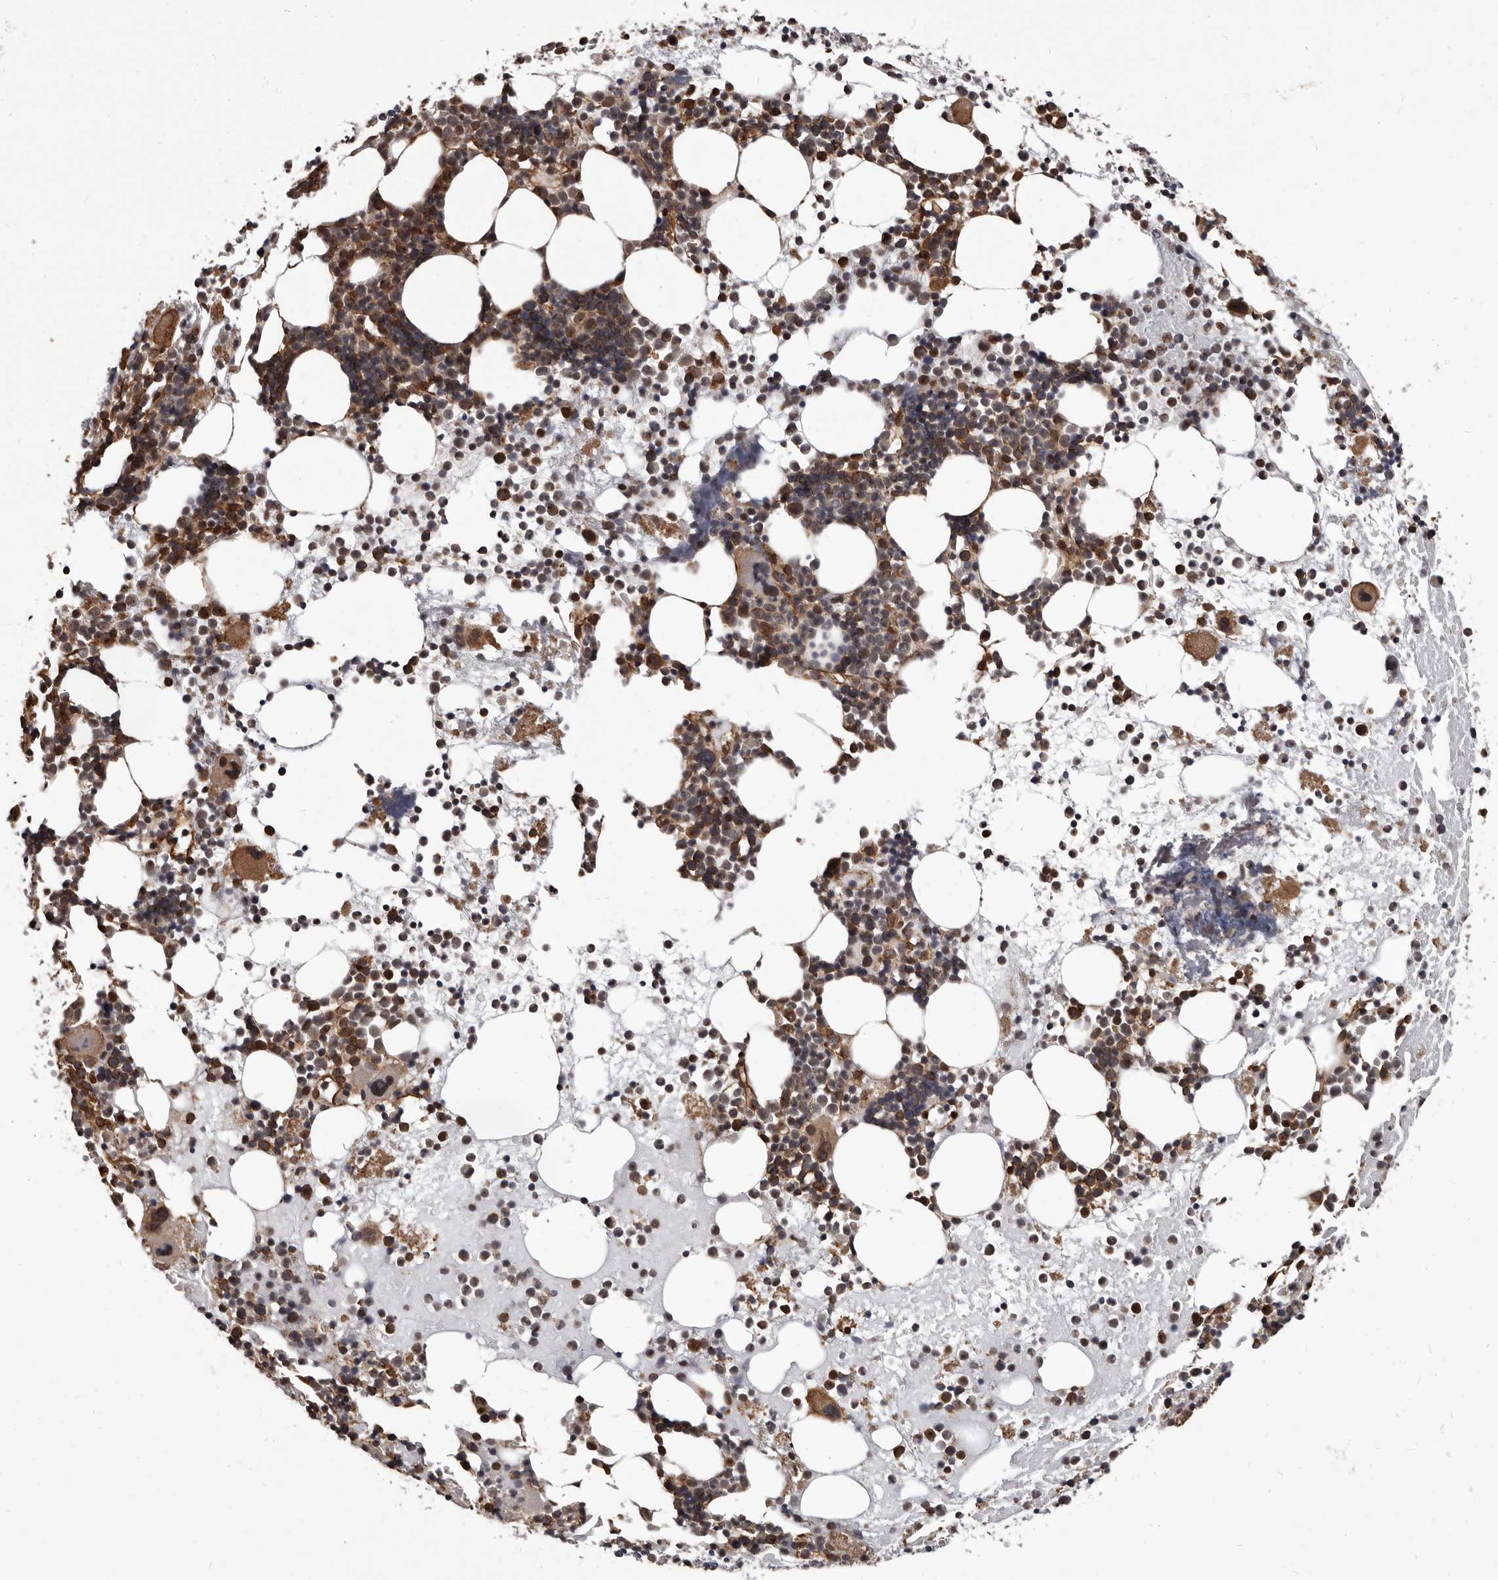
{"staining": {"intensity": "moderate", "quantity": ">75%", "location": "cytoplasmic/membranous,nuclear"}, "tissue": "bone marrow", "cell_type": "Hematopoietic cells", "image_type": "normal", "snomed": [{"axis": "morphology", "description": "Normal tissue, NOS"}, {"axis": "topography", "description": "Bone marrow"}], "caption": "An image of human bone marrow stained for a protein displays moderate cytoplasmic/membranous,nuclear brown staining in hematopoietic cells. (Brightfield microscopy of DAB IHC at high magnification).", "gene": "ADAMTS20", "patient": {"sex": "female", "age": 57}}